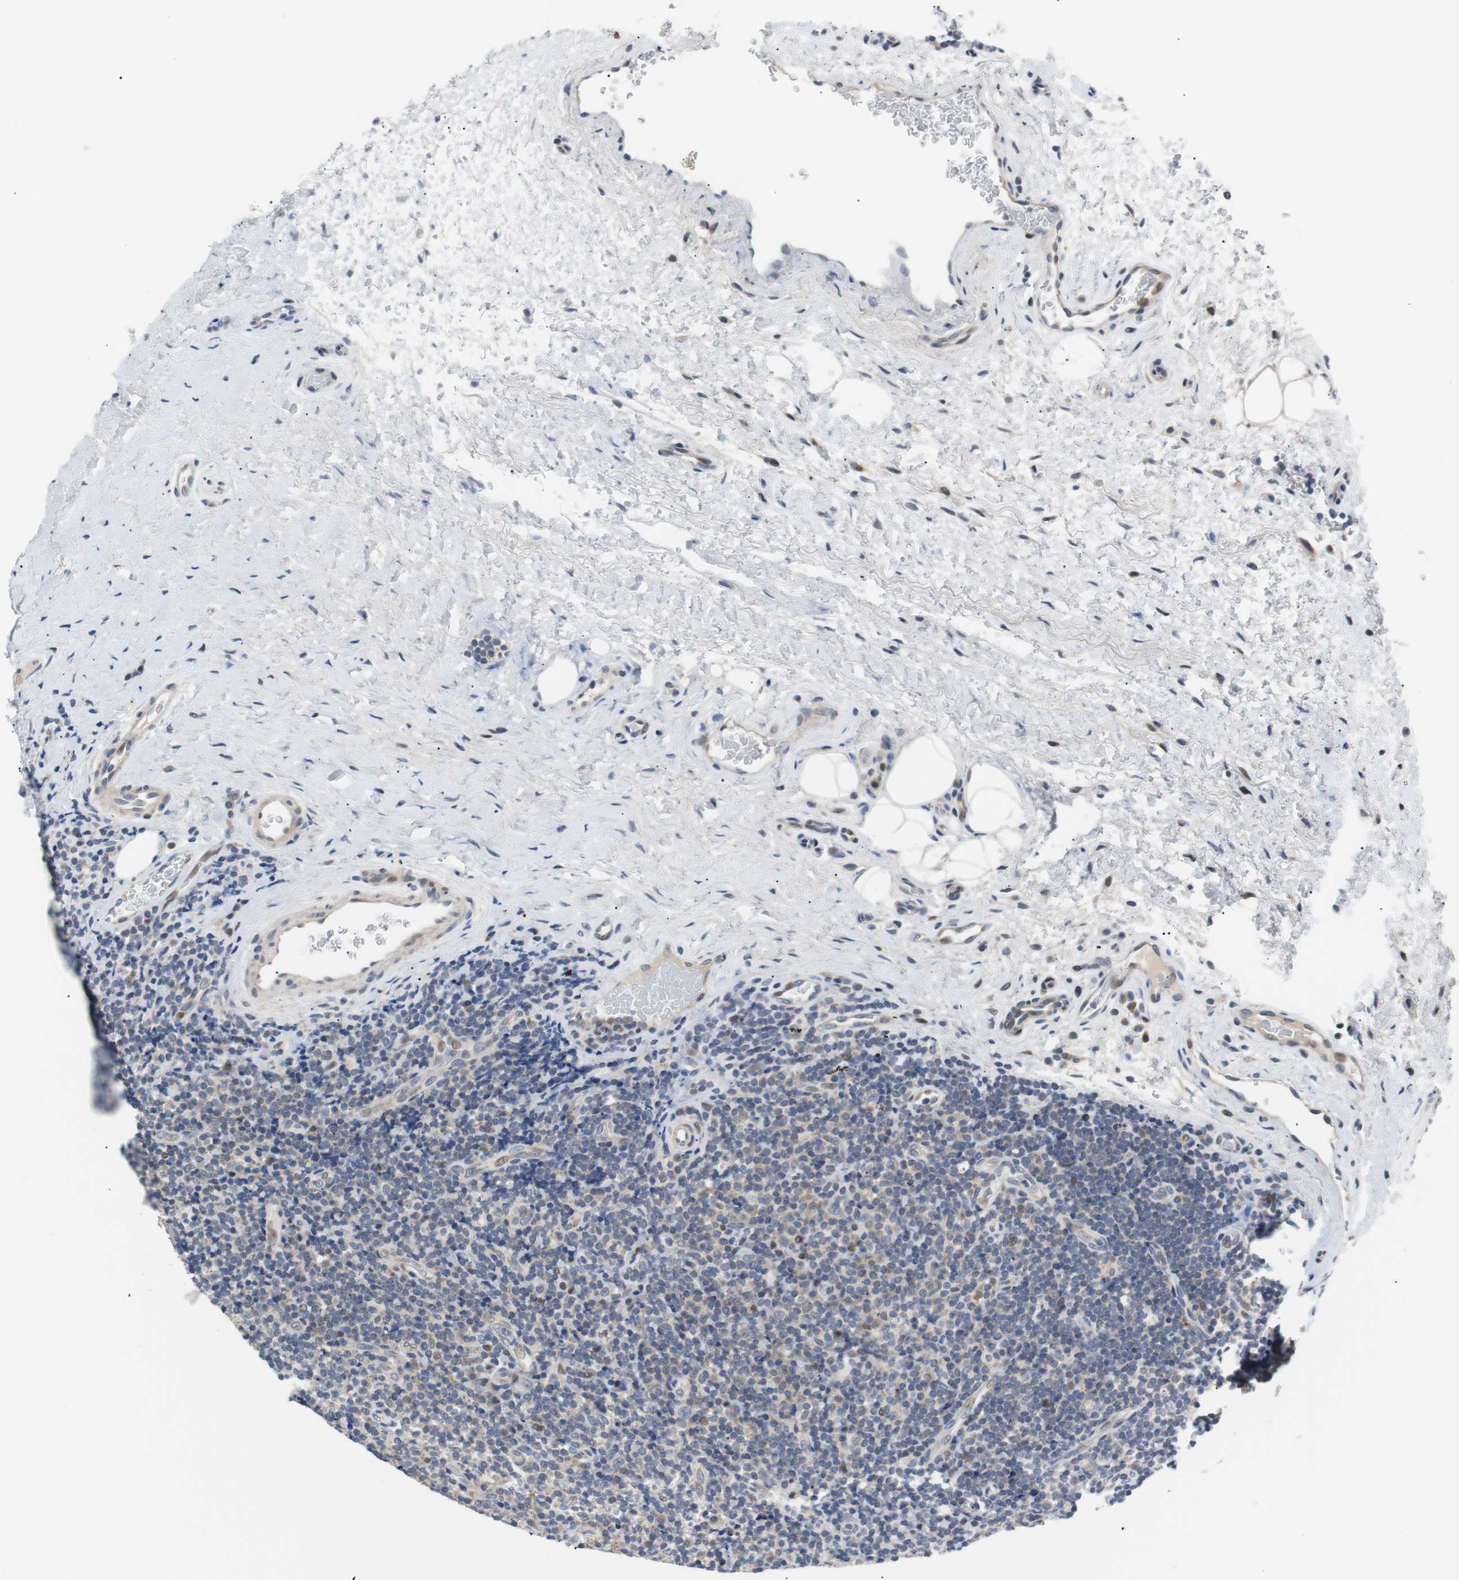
{"staining": {"intensity": "weak", "quantity": "25%-75%", "location": "cytoplasmic/membranous,nuclear"}, "tissue": "lymphoma", "cell_type": "Tumor cells", "image_type": "cancer", "snomed": [{"axis": "morphology", "description": "Malignant lymphoma, non-Hodgkin's type, High grade"}, {"axis": "topography", "description": "Tonsil"}], "caption": "Protein expression analysis of high-grade malignant lymphoma, non-Hodgkin's type displays weak cytoplasmic/membranous and nuclear positivity in about 25%-75% of tumor cells.", "gene": "MAP2K4", "patient": {"sex": "female", "age": 36}}